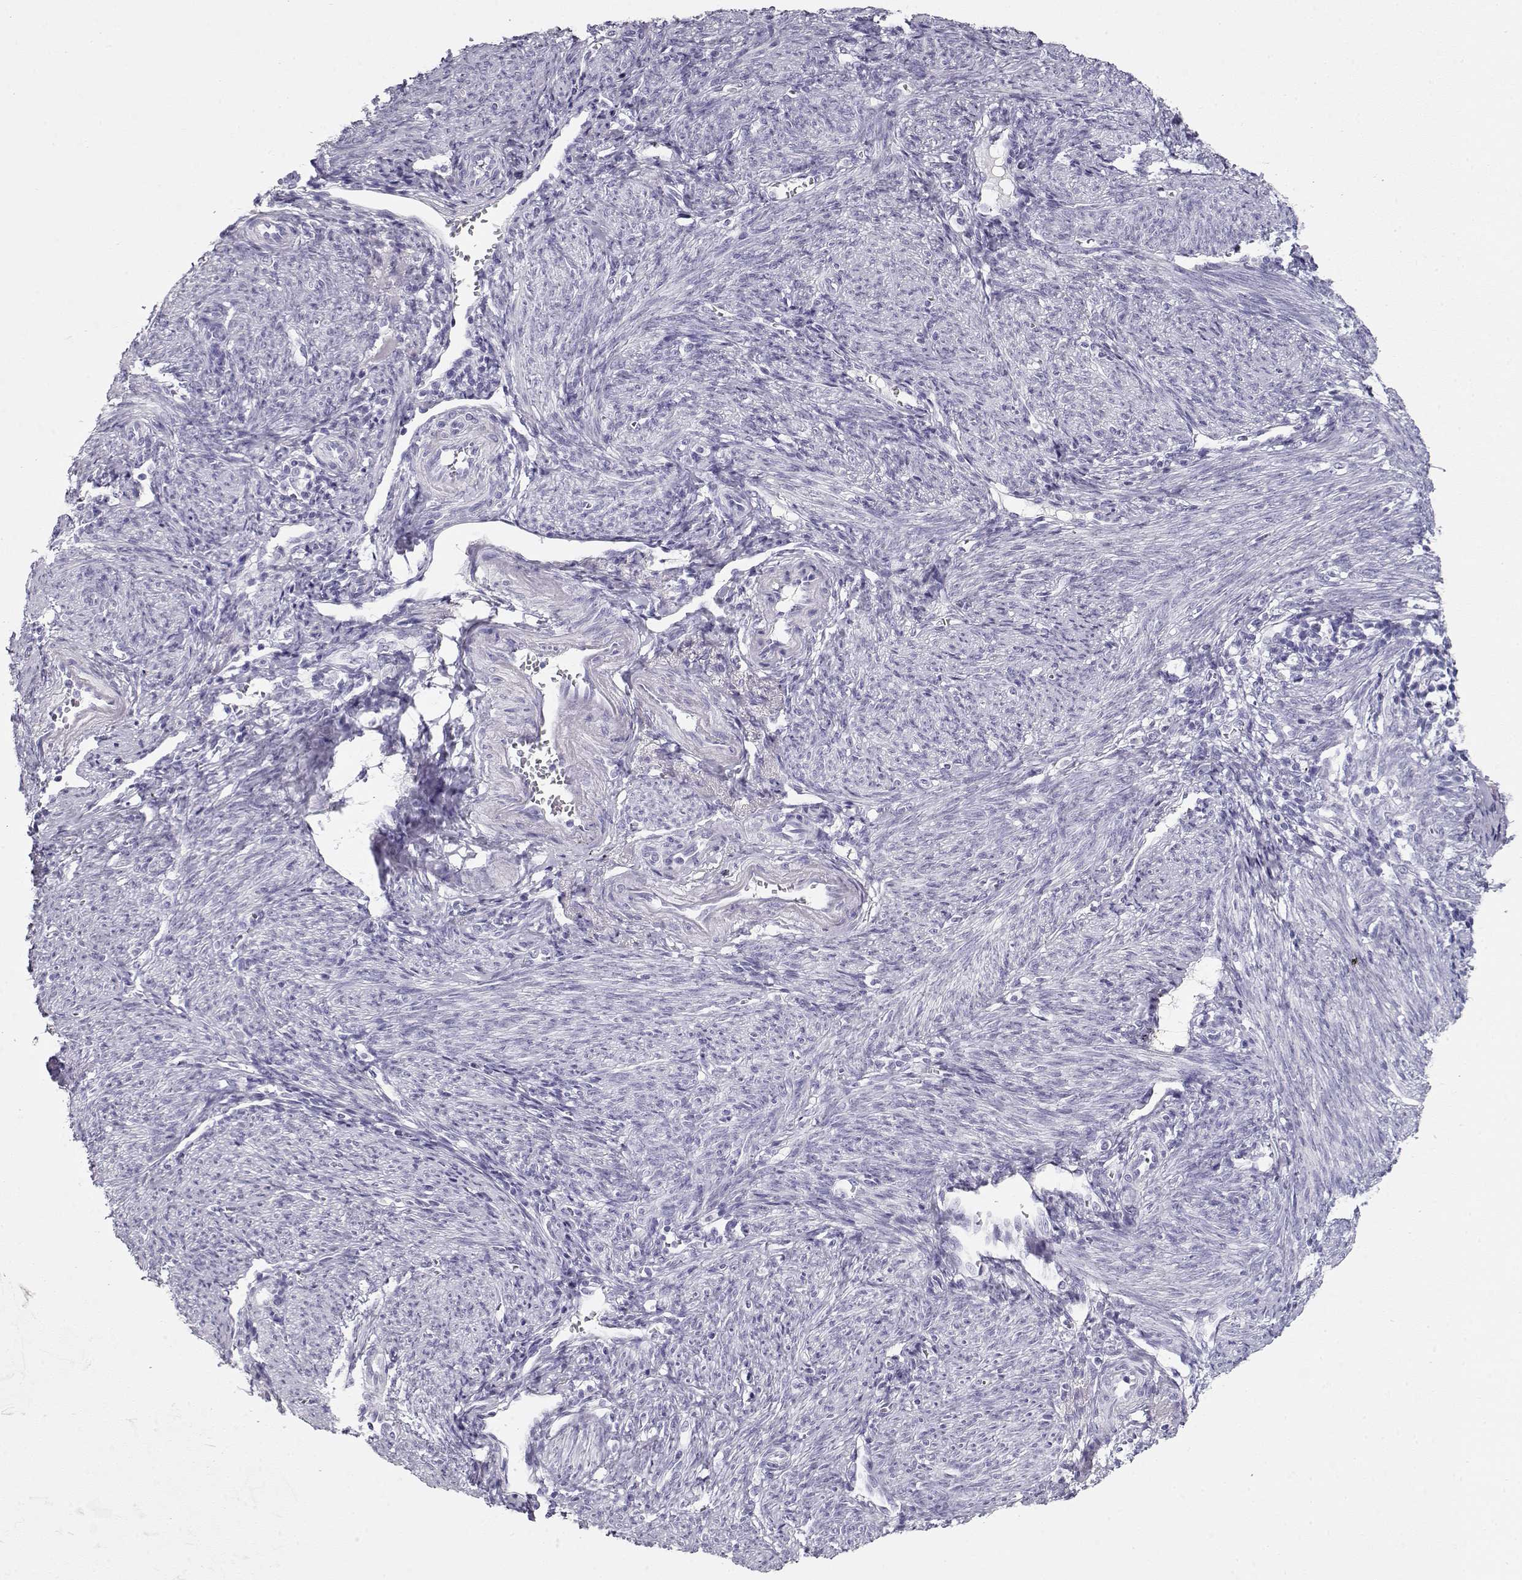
{"staining": {"intensity": "negative", "quantity": "none", "location": "none"}, "tissue": "endometrial cancer", "cell_type": "Tumor cells", "image_type": "cancer", "snomed": [{"axis": "morphology", "description": "Adenocarcinoma, NOS"}, {"axis": "topography", "description": "Endometrium"}], "caption": "DAB (3,3'-diaminobenzidine) immunohistochemical staining of endometrial adenocarcinoma reveals no significant positivity in tumor cells.", "gene": "MAGEC1", "patient": {"sex": "female", "age": 57}}